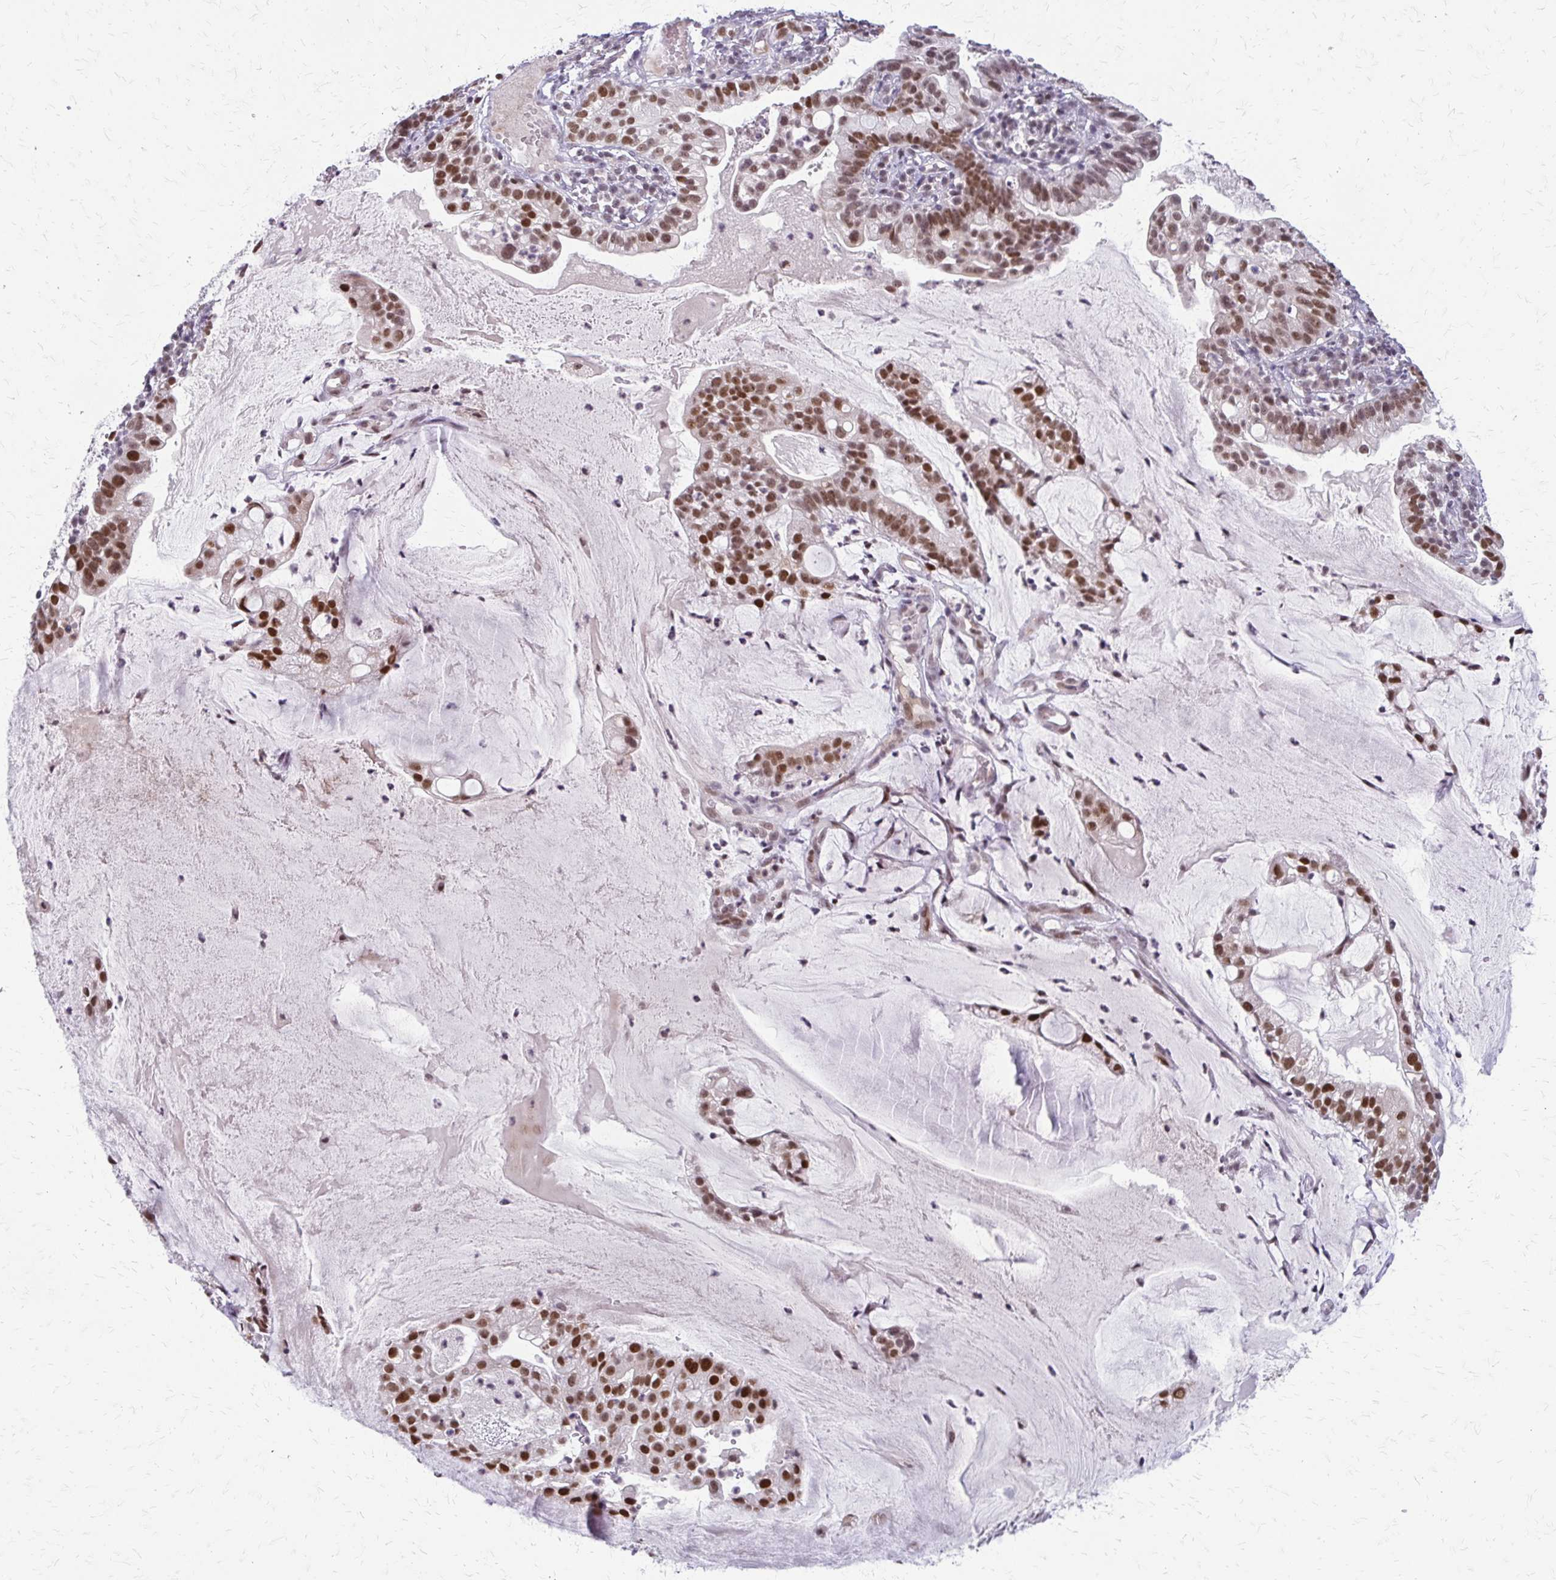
{"staining": {"intensity": "moderate", "quantity": ">75%", "location": "nuclear"}, "tissue": "cervical cancer", "cell_type": "Tumor cells", "image_type": "cancer", "snomed": [{"axis": "morphology", "description": "Adenocarcinoma, NOS"}, {"axis": "topography", "description": "Cervix"}], "caption": "This photomicrograph shows immunohistochemistry staining of human cervical adenocarcinoma, with medium moderate nuclear staining in about >75% of tumor cells.", "gene": "EED", "patient": {"sex": "female", "age": 41}}